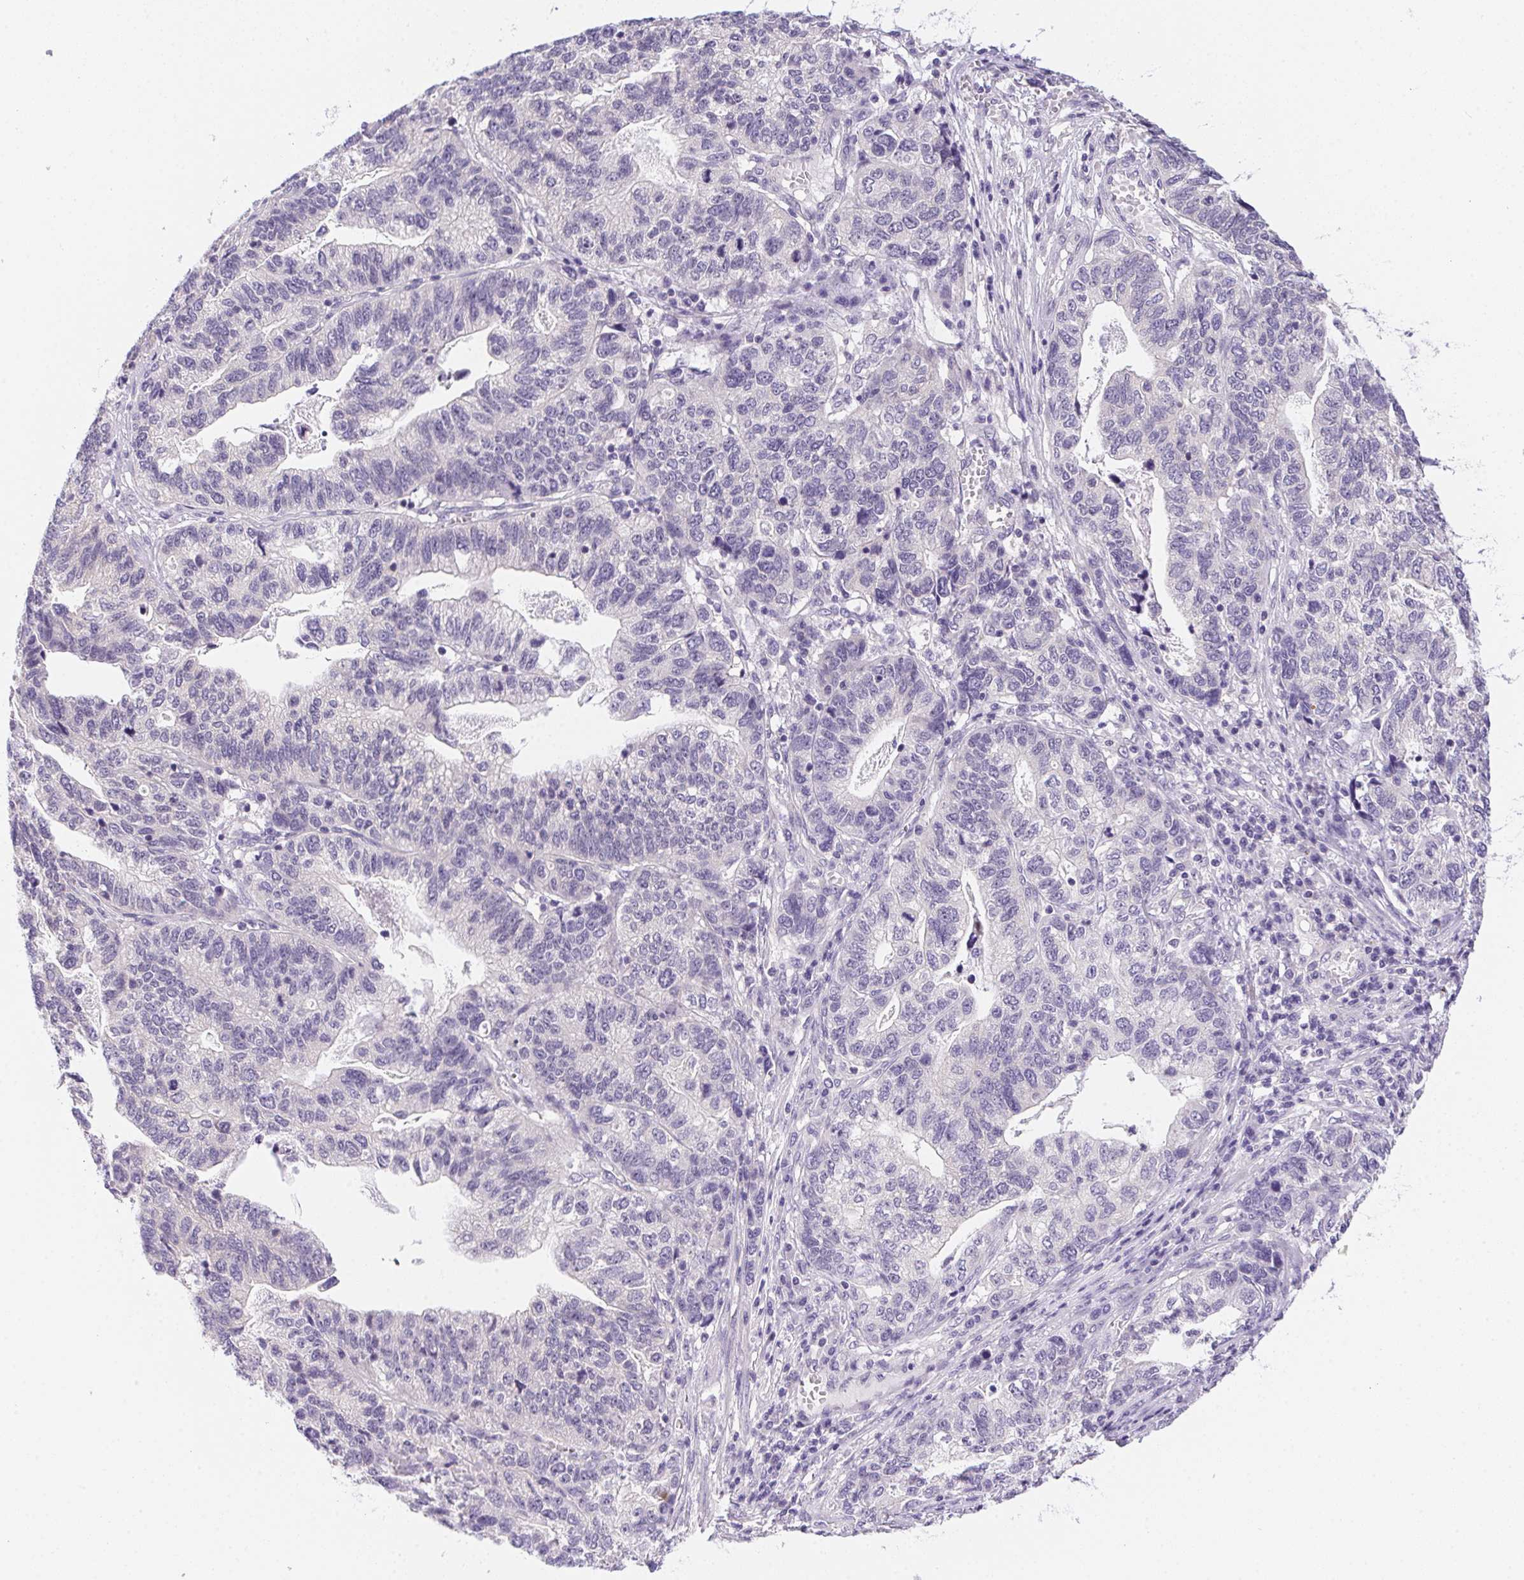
{"staining": {"intensity": "negative", "quantity": "none", "location": "none"}, "tissue": "stomach cancer", "cell_type": "Tumor cells", "image_type": "cancer", "snomed": [{"axis": "morphology", "description": "Adenocarcinoma, NOS"}, {"axis": "topography", "description": "Stomach, upper"}], "caption": "A high-resolution photomicrograph shows immunohistochemistry (IHC) staining of stomach cancer, which exhibits no significant positivity in tumor cells.", "gene": "PRKAA1", "patient": {"sex": "female", "age": 67}}